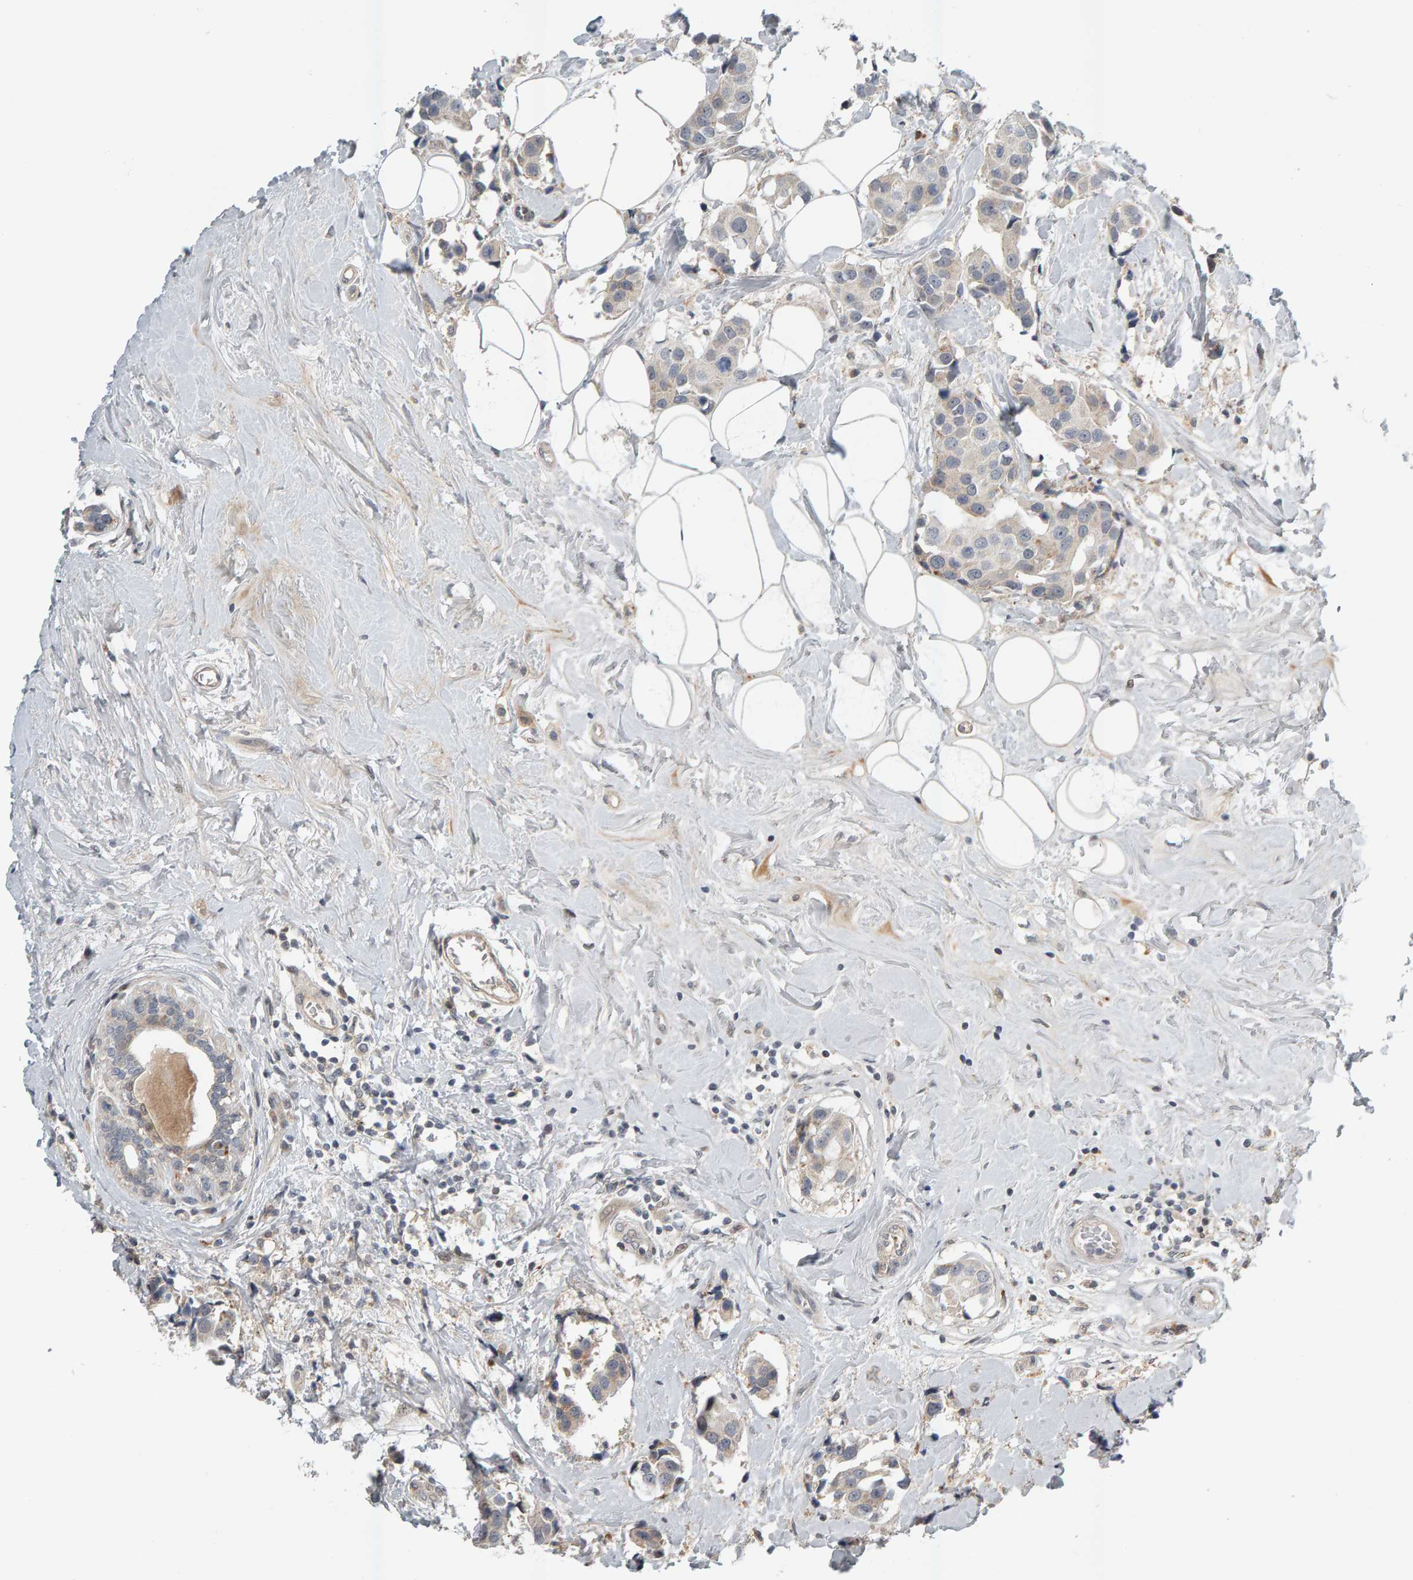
{"staining": {"intensity": "weak", "quantity": "<25%", "location": "cytoplasmic/membranous"}, "tissue": "breast cancer", "cell_type": "Tumor cells", "image_type": "cancer", "snomed": [{"axis": "morphology", "description": "Normal tissue, NOS"}, {"axis": "morphology", "description": "Duct carcinoma"}, {"axis": "topography", "description": "Breast"}], "caption": "The histopathology image exhibits no significant positivity in tumor cells of intraductal carcinoma (breast).", "gene": "ZNF160", "patient": {"sex": "female", "age": 39}}